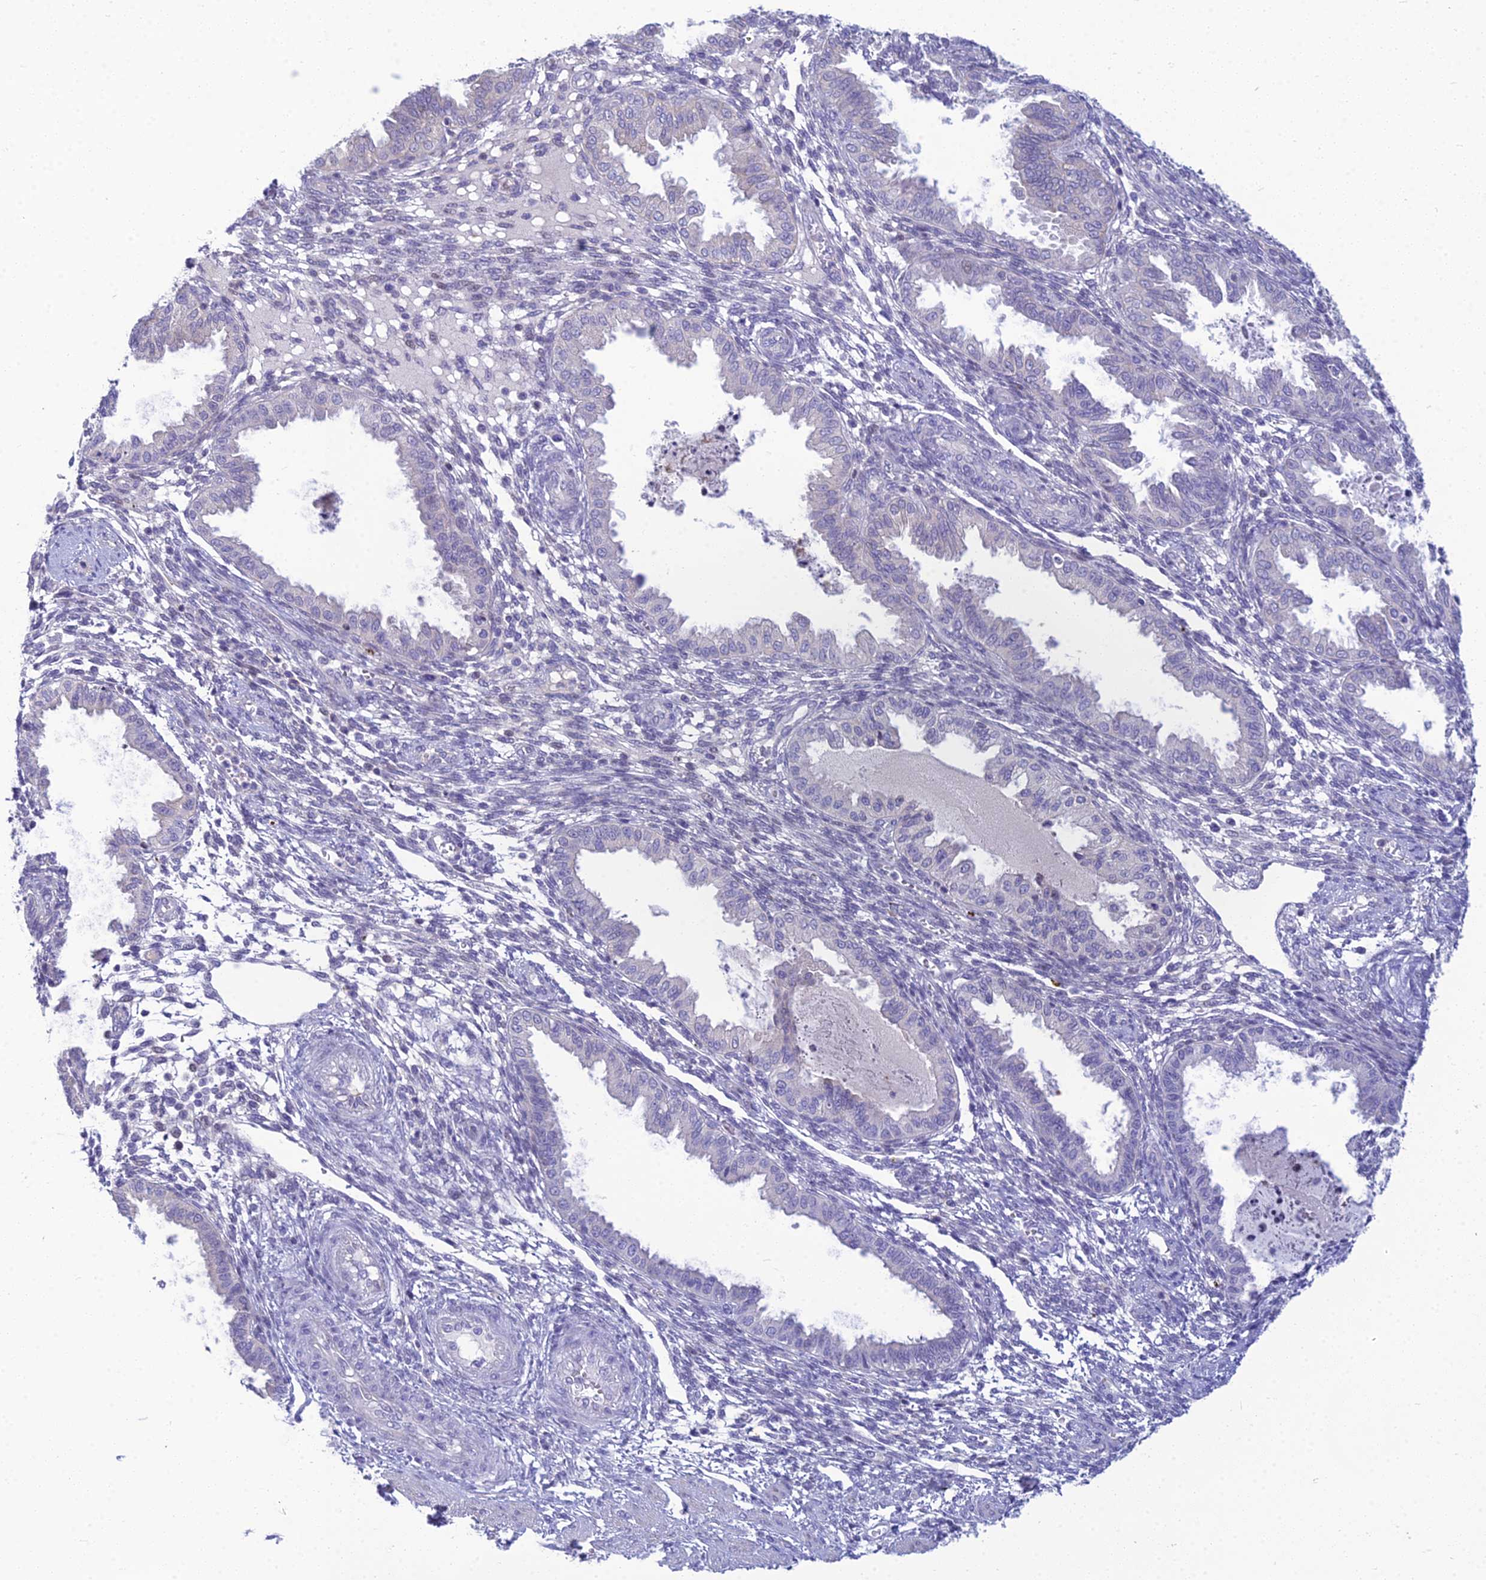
{"staining": {"intensity": "negative", "quantity": "none", "location": "none"}, "tissue": "endometrium", "cell_type": "Cells in endometrial stroma", "image_type": "normal", "snomed": [{"axis": "morphology", "description": "Normal tissue, NOS"}, {"axis": "topography", "description": "Endometrium"}], "caption": "Immunohistochemical staining of benign endometrium reveals no significant expression in cells in endometrial stroma. The staining was performed using DAB (3,3'-diaminobenzidine) to visualize the protein expression in brown, while the nuclei were stained in blue with hematoxylin (Magnification: 20x).", "gene": "ZMIZ1", "patient": {"sex": "female", "age": 33}}